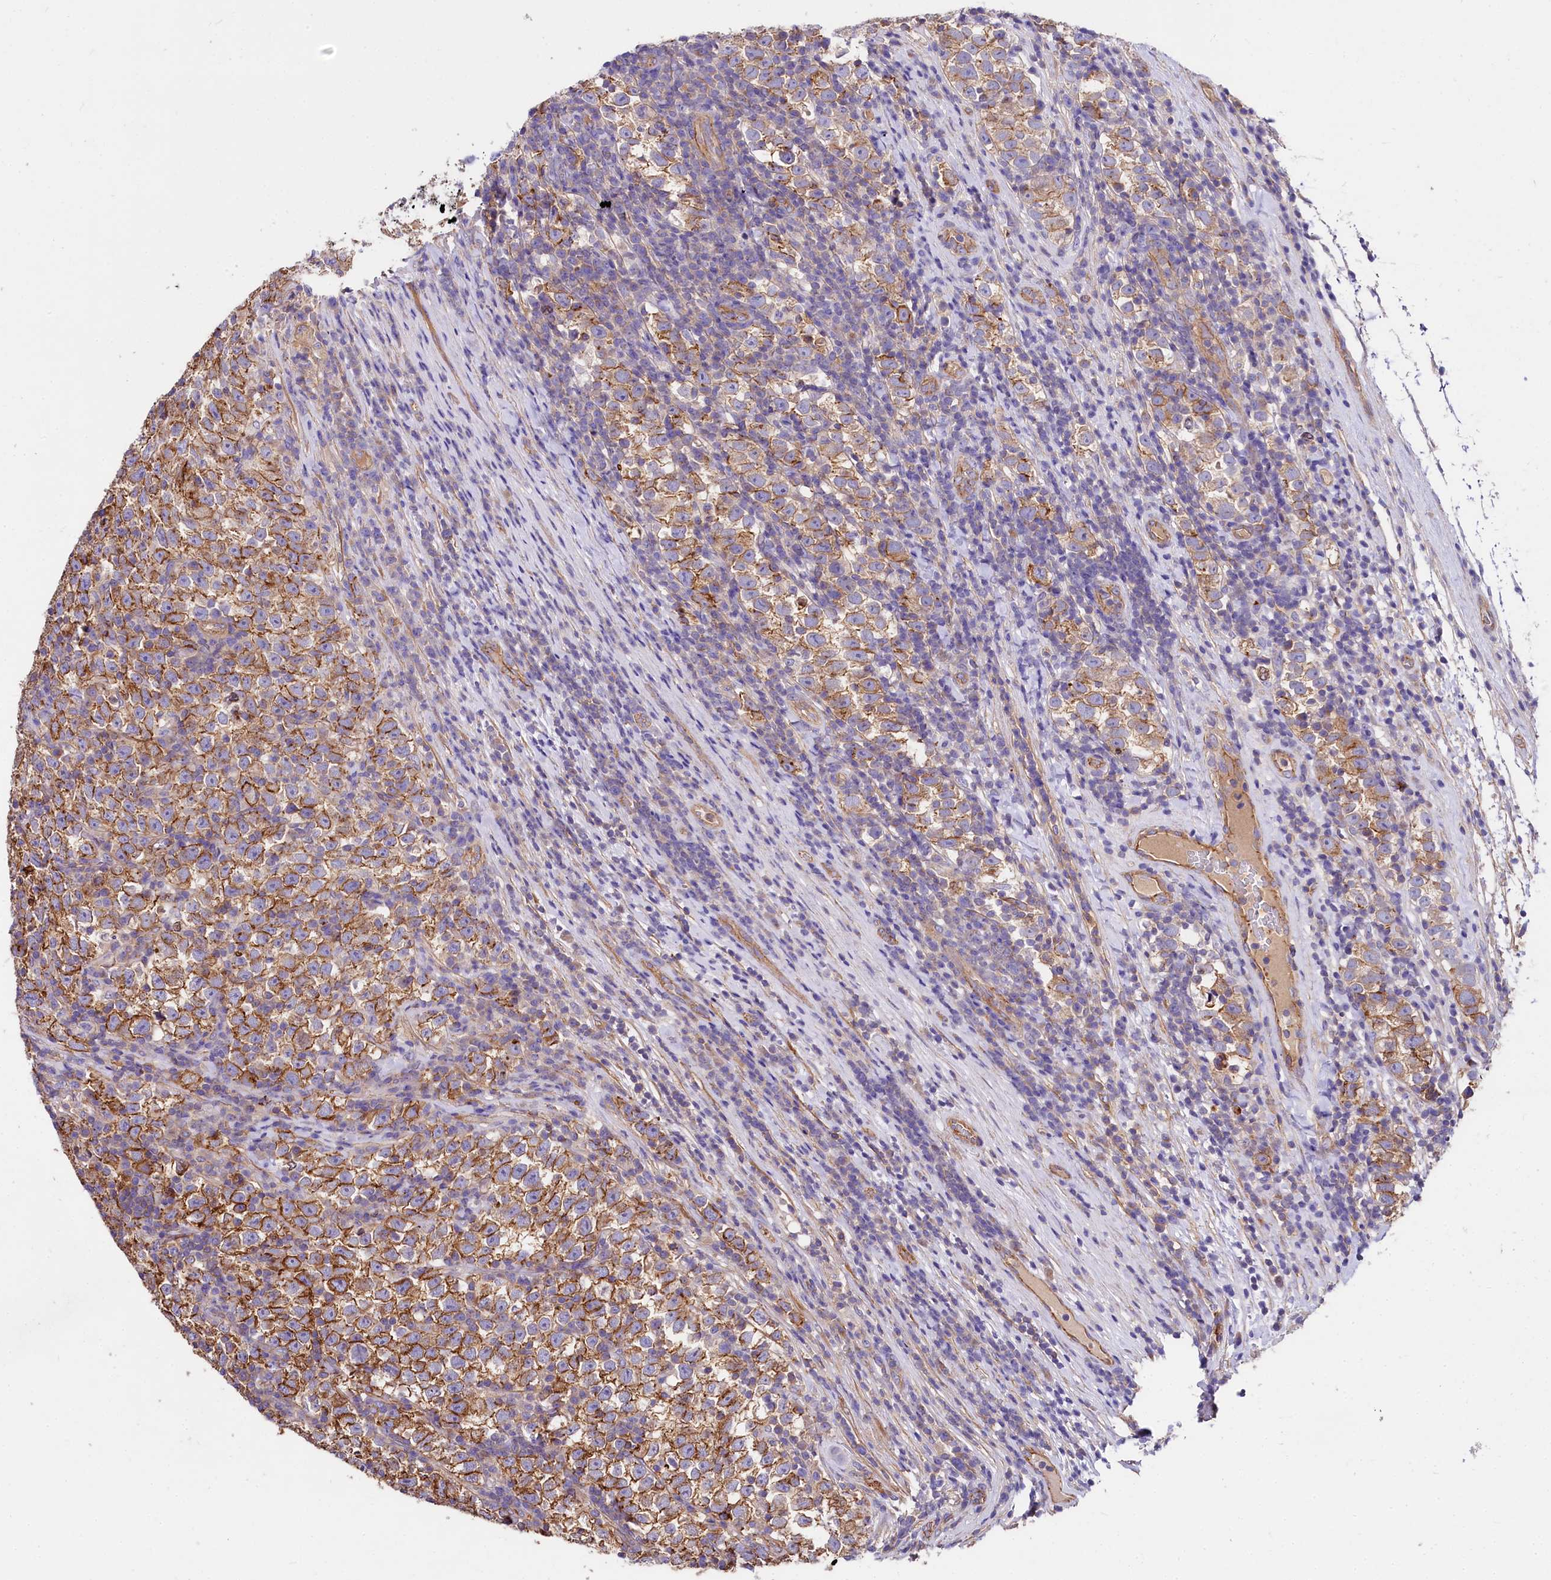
{"staining": {"intensity": "moderate", "quantity": ">75%", "location": "cytoplasmic/membranous"}, "tissue": "testis cancer", "cell_type": "Tumor cells", "image_type": "cancer", "snomed": [{"axis": "morphology", "description": "Normal tissue, NOS"}, {"axis": "morphology", "description": "Seminoma, NOS"}, {"axis": "topography", "description": "Testis"}], "caption": "Testis cancer tissue shows moderate cytoplasmic/membranous expression in about >75% of tumor cells, visualized by immunohistochemistry. (DAB IHC, brown staining for protein, blue staining for nuclei).", "gene": "FCHSD2", "patient": {"sex": "male", "age": 43}}